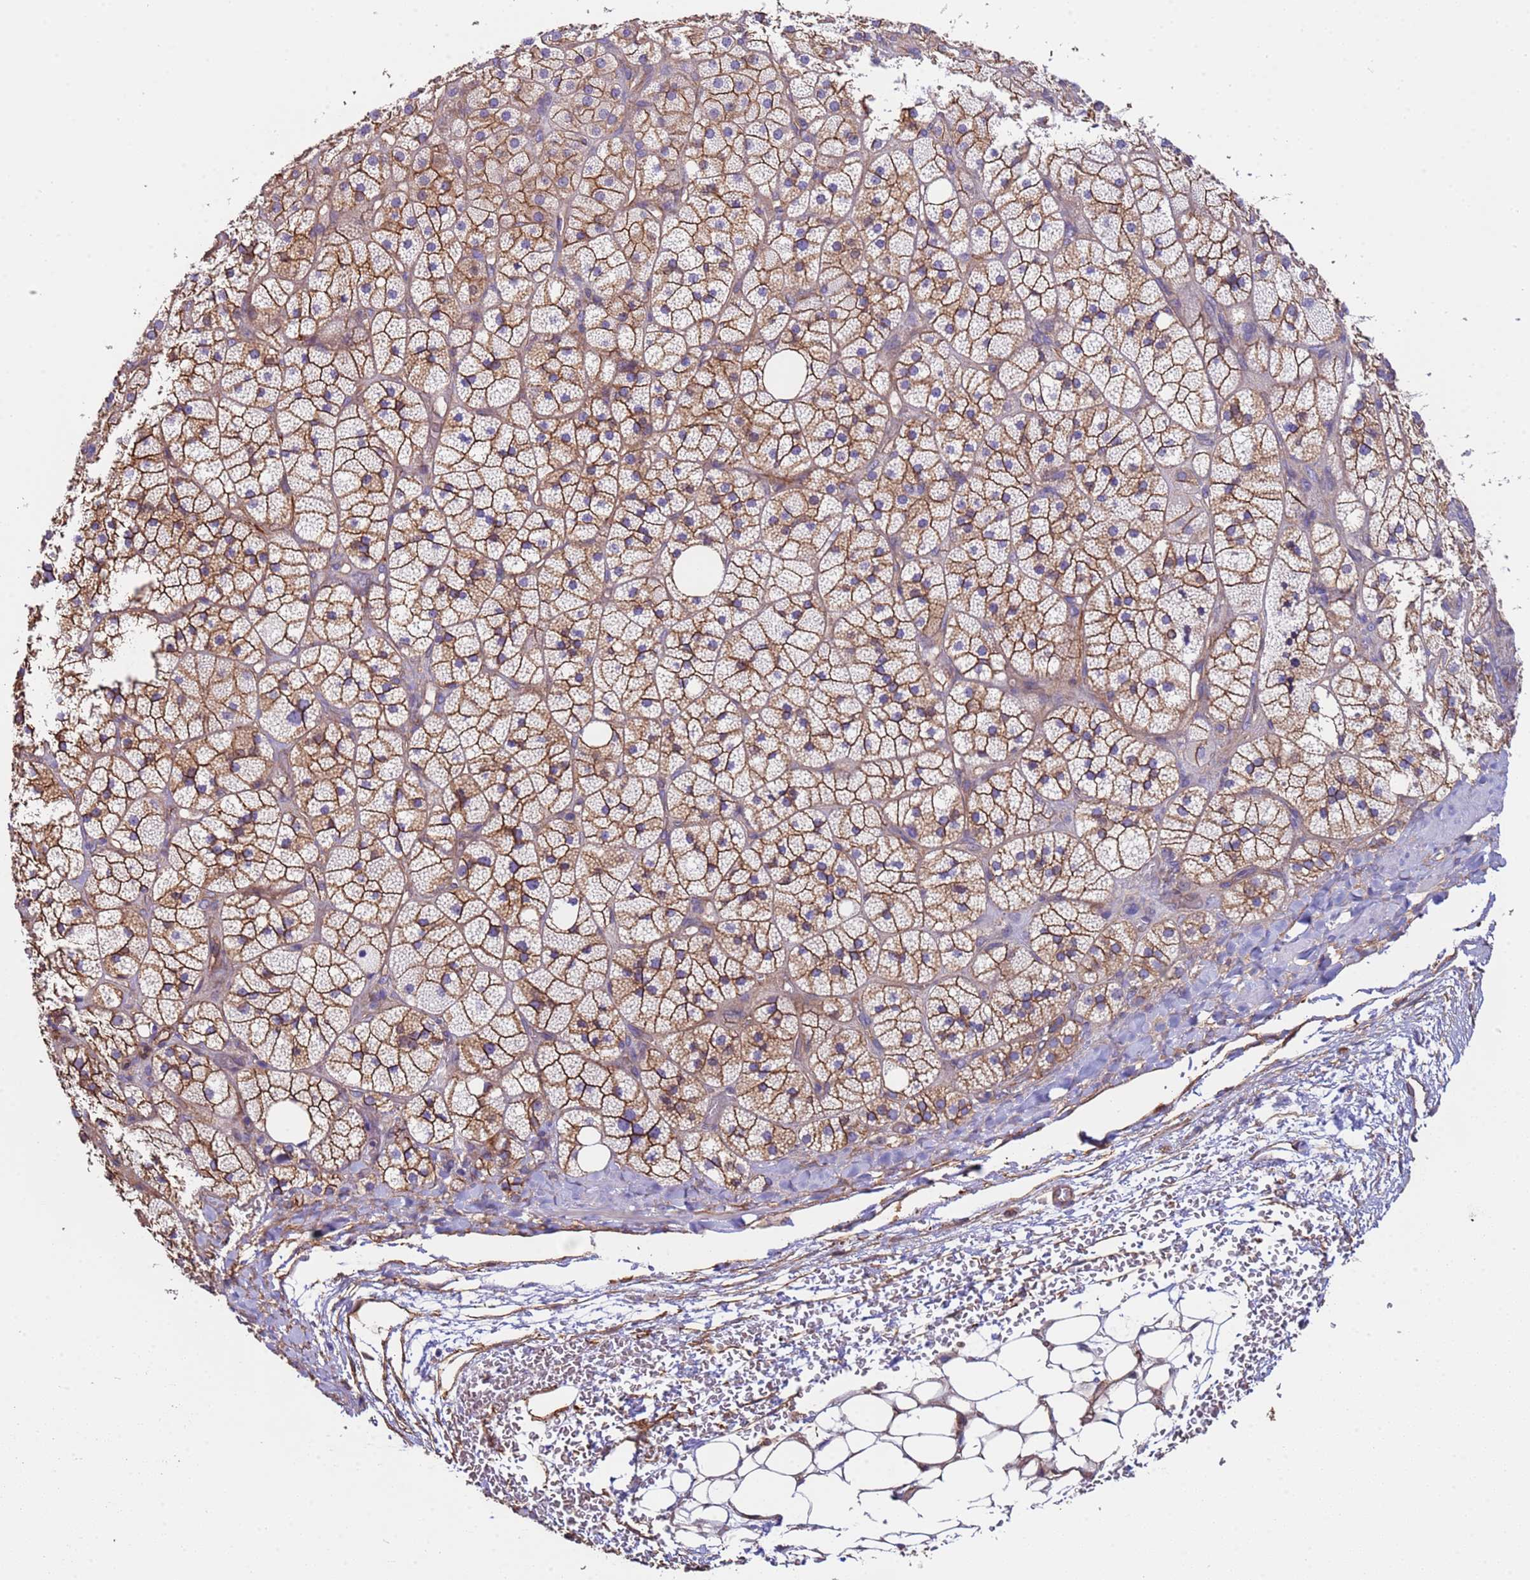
{"staining": {"intensity": "moderate", "quantity": ">75%", "location": "cytoplasmic/membranous"}, "tissue": "adrenal gland", "cell_type": "Glandular cells", "image_type": "normal", "snomed": [{"axis": "morphology", "description": "Normal tissue, NOS"}, {"axis": "topography", "description": "Adrenal gland"}], "caption": "This image demonstrates immunohistochemistry (IHC) staining of normal human adrenal gland, with medium moderate cytoplasmic/membranous expression in about >75% of glandular cells.", "gene": "ZNF248", "patient": {"sex": "male", "age": 61}}